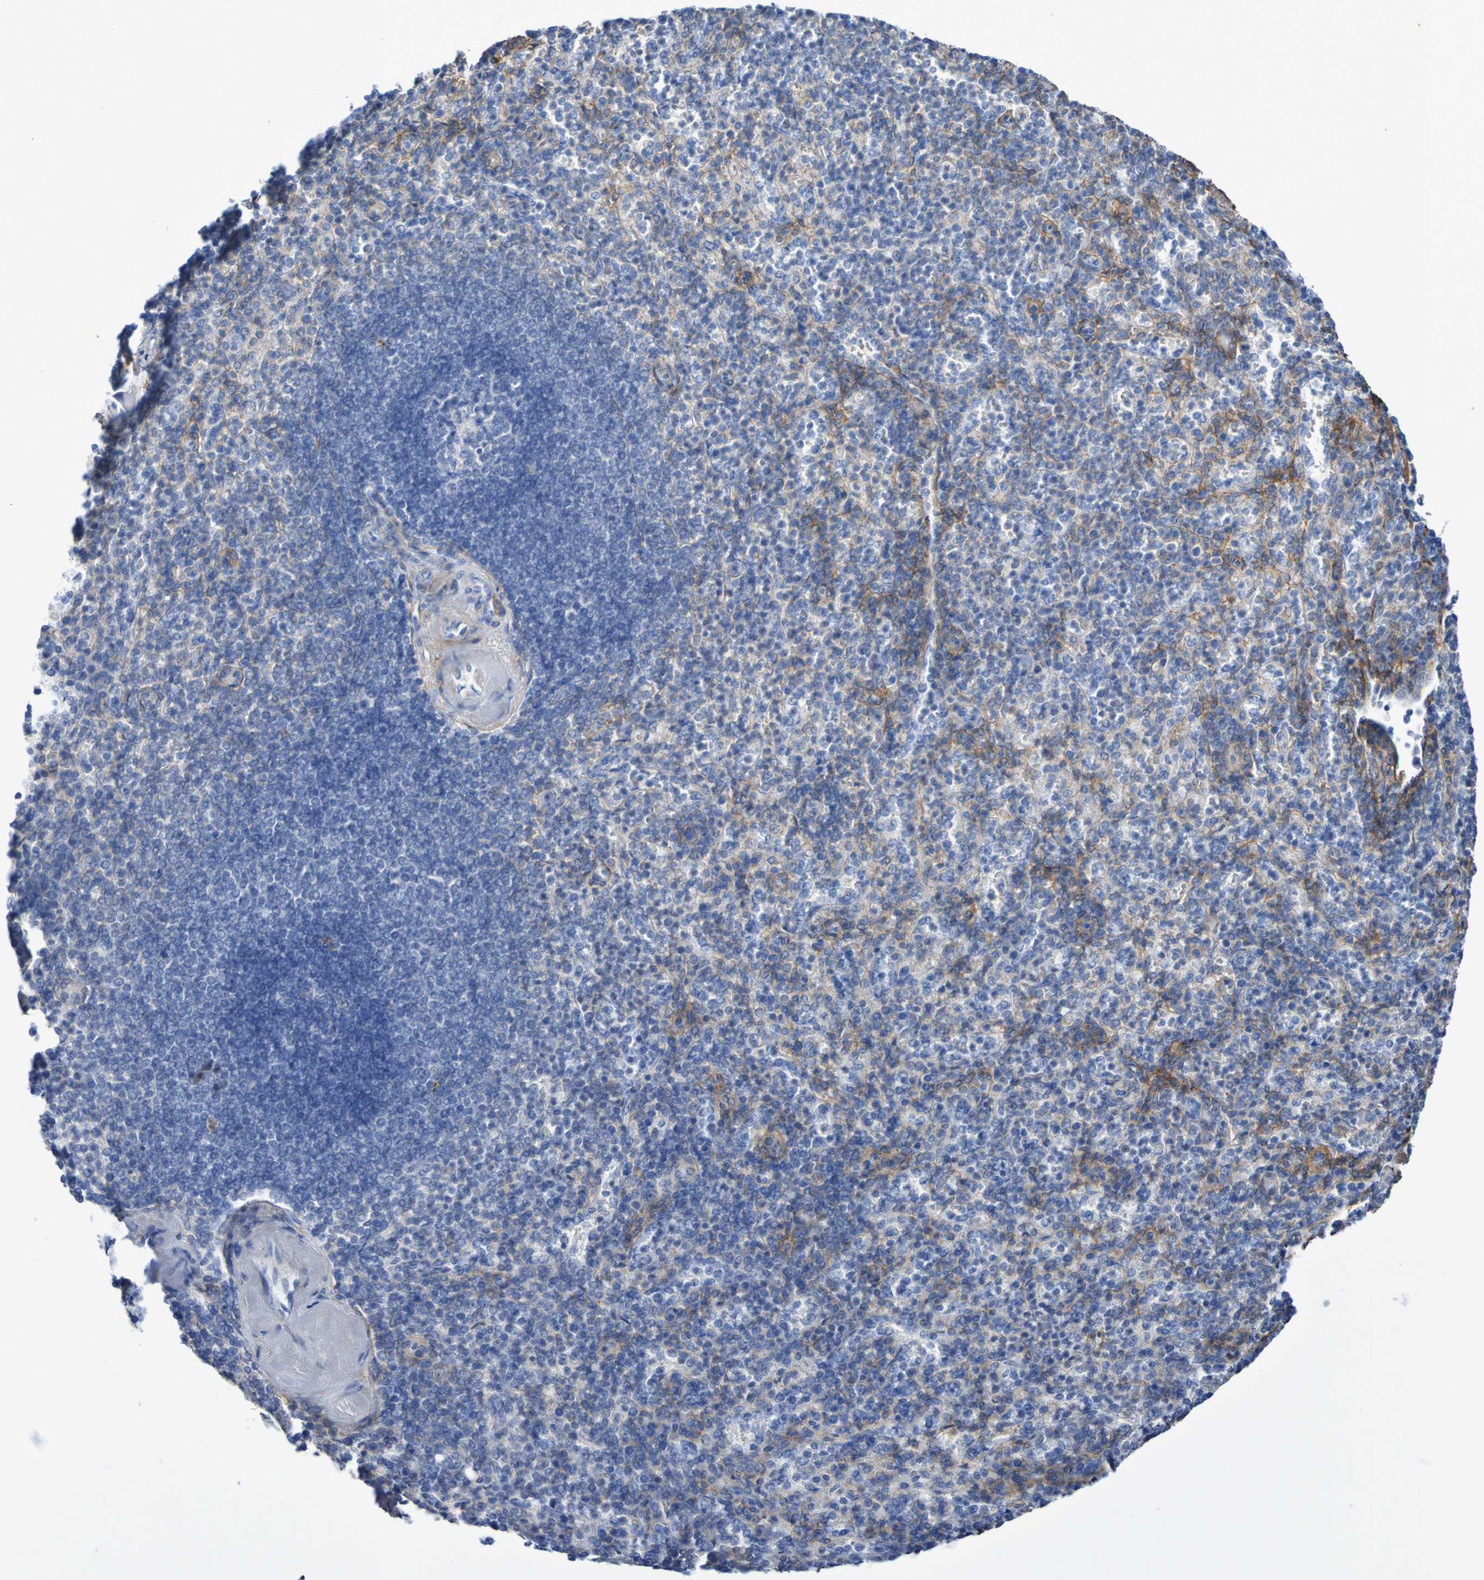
{"staining": {"intensity": "negative", "quantity": "none", "location": "none"}, "tissue": "spleen", "cell_type": "Cells in red pulp", "image_type": "normal", "snomed": [{"axis": "morphology", "description": "Normal tissue, NOS"}, {"axis": "topography", "description": "Spleen"}], "caption": "This is a histopathology image of IHC staining of unremarkable spleen, which shows no positivity in cells in red pulp. (IHC, brightfield microscopy, high magnification).", "gene": "SGCB", "patient": {"sex": "female", "age": 74}}